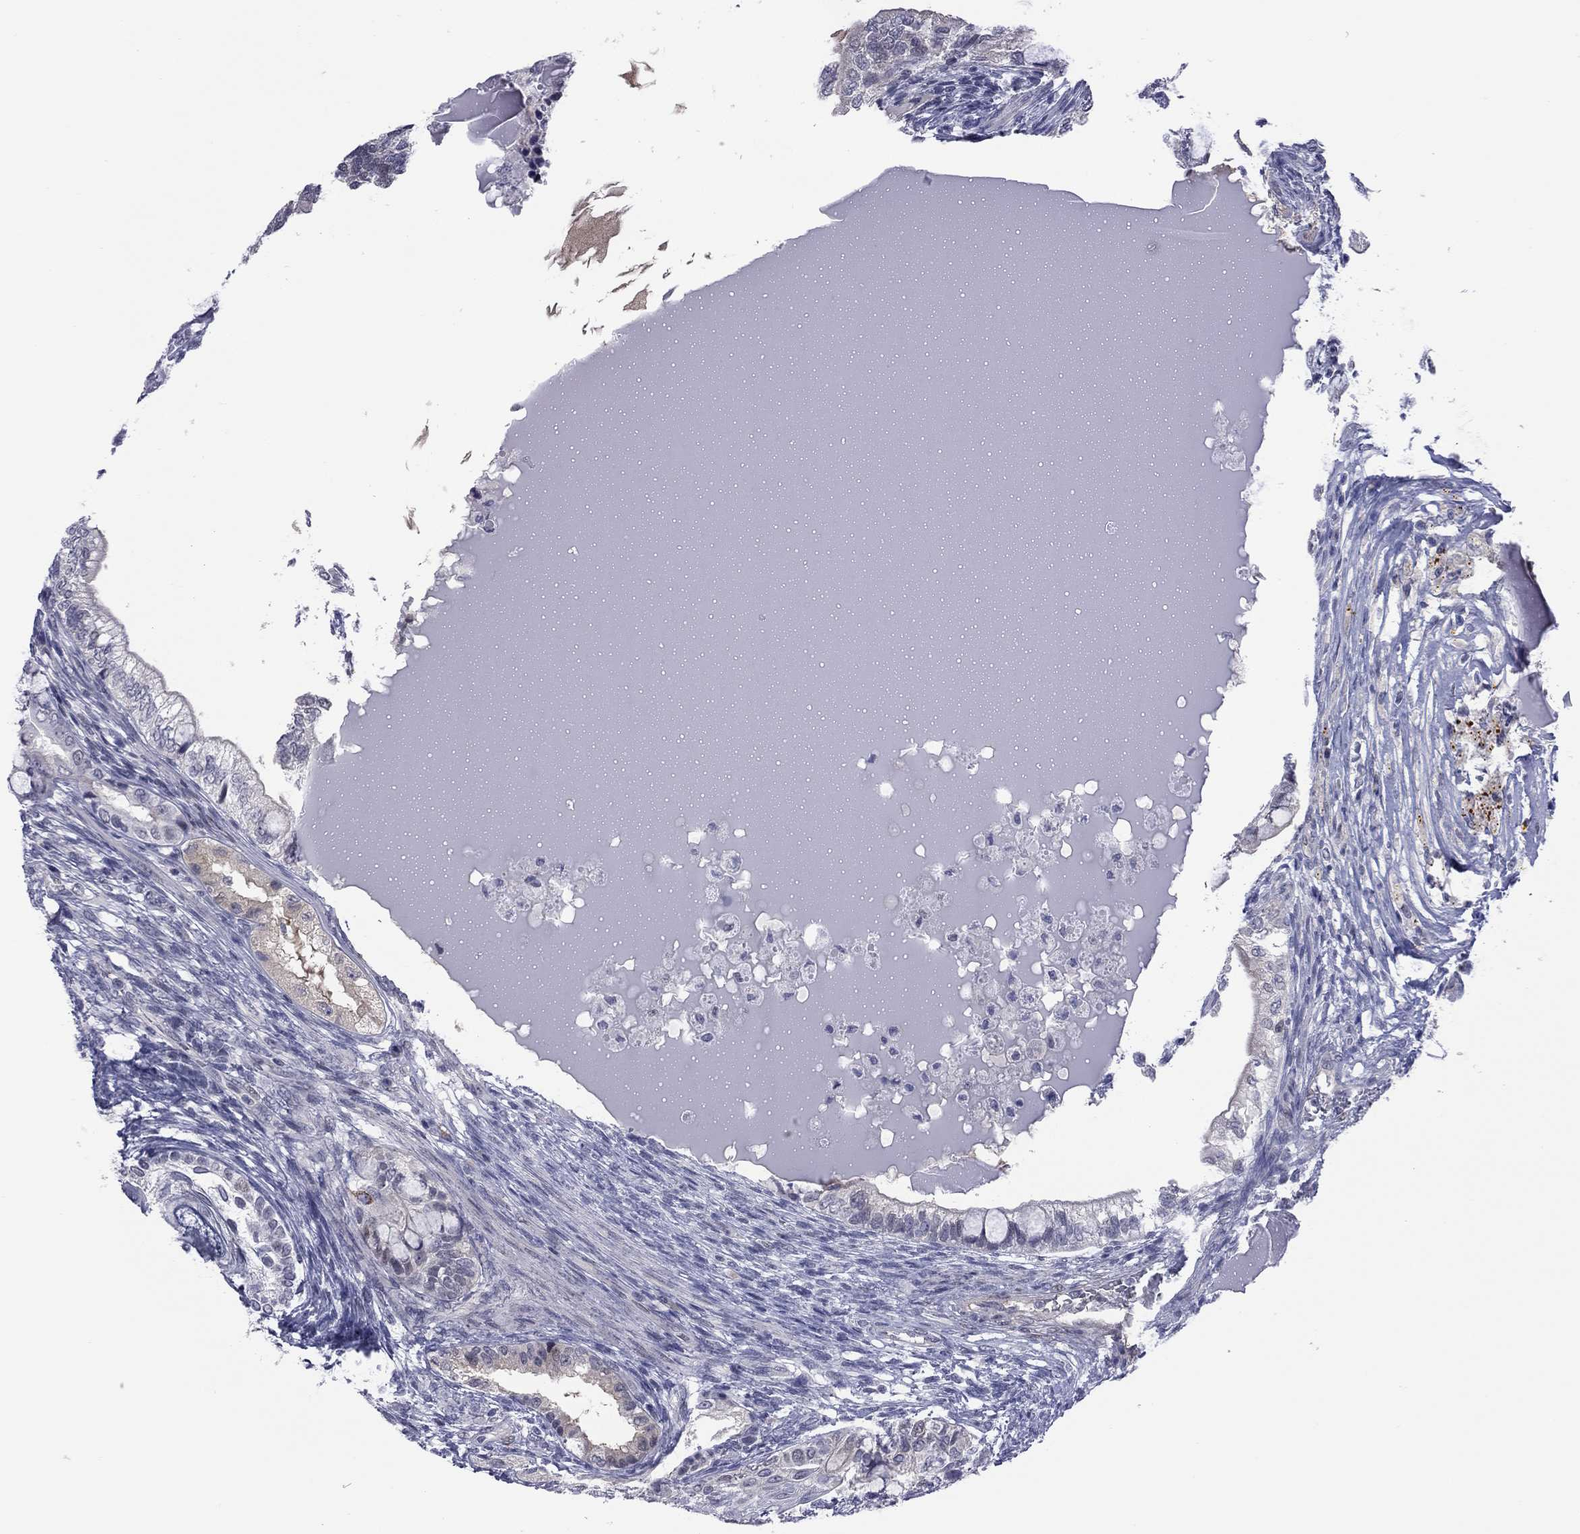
{"staining": {"intensity": "negative", "quantity": "none", "location": "none"}, "tissue": "testis cancer", "cell_type": "Tumor cells", "image_type": "cancer", "snomed": [{"axis": "morphology", "description": "Seminoma, NOS"}, {"axis": "morphology", "description": "Carcinoma, Embryonal, NOS"}, {"axis": "topography", "description": "Testis"}], "caption": "Testis embryonal carcinoma stained for a protein using IHC demonstrates no positivity tumor cells.", "gene": "POU5F2", "patient": {"sex": "male", "age": 41}}